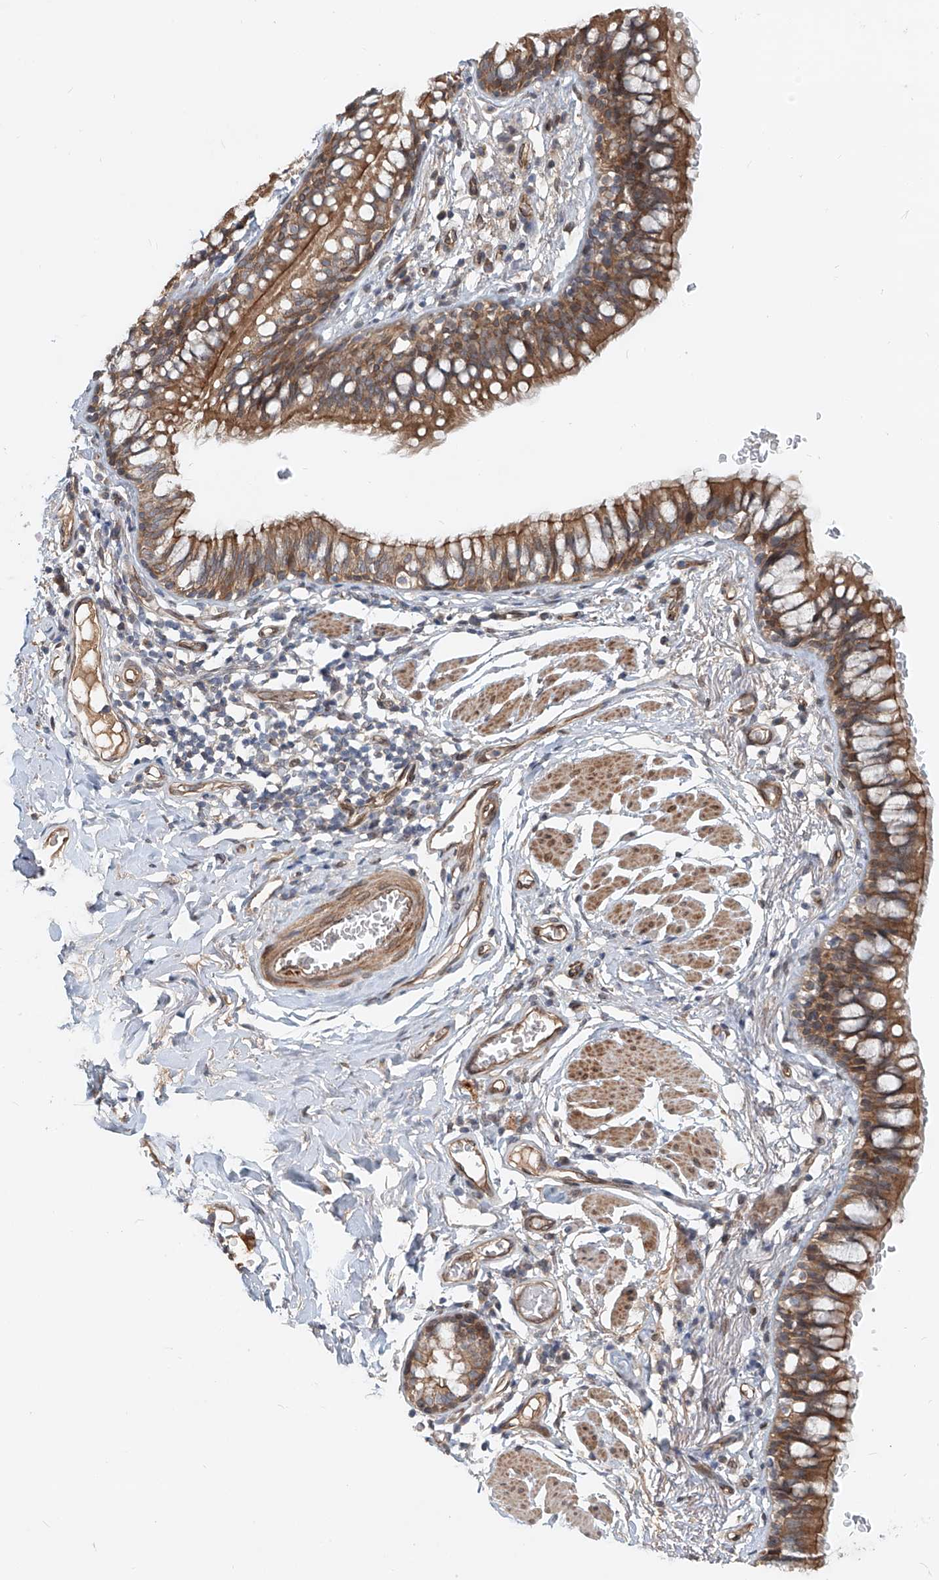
{"staining": {"intensity": "moderate", "quantity": ">75%", "location": "cytoplasmic/membranous"}, "tissue": "bronchus", "cell_type": "Respiratory epithelial cells", "image_type": "normal", "snomed": [{"axis": "morphology", "description": "Normal tissue, NOS"}, {"axis": "topography", "description": "Cartilage tissue"}, {"axis": "topography", "description": "Bronchus"}], "caption": "An IHC micrograph of benign tissue is shown. Protein staining in brown labels moderate cytoplasmic/membranous positivity in bronchus within respiratory epithelial cells. The protein is stained brown, and the nuclei are stained in blue (DAB IHC with brightfield microscopy, high magnification).", "gene": "SASH1", "patient": {"sex": "female", "age": 36}}